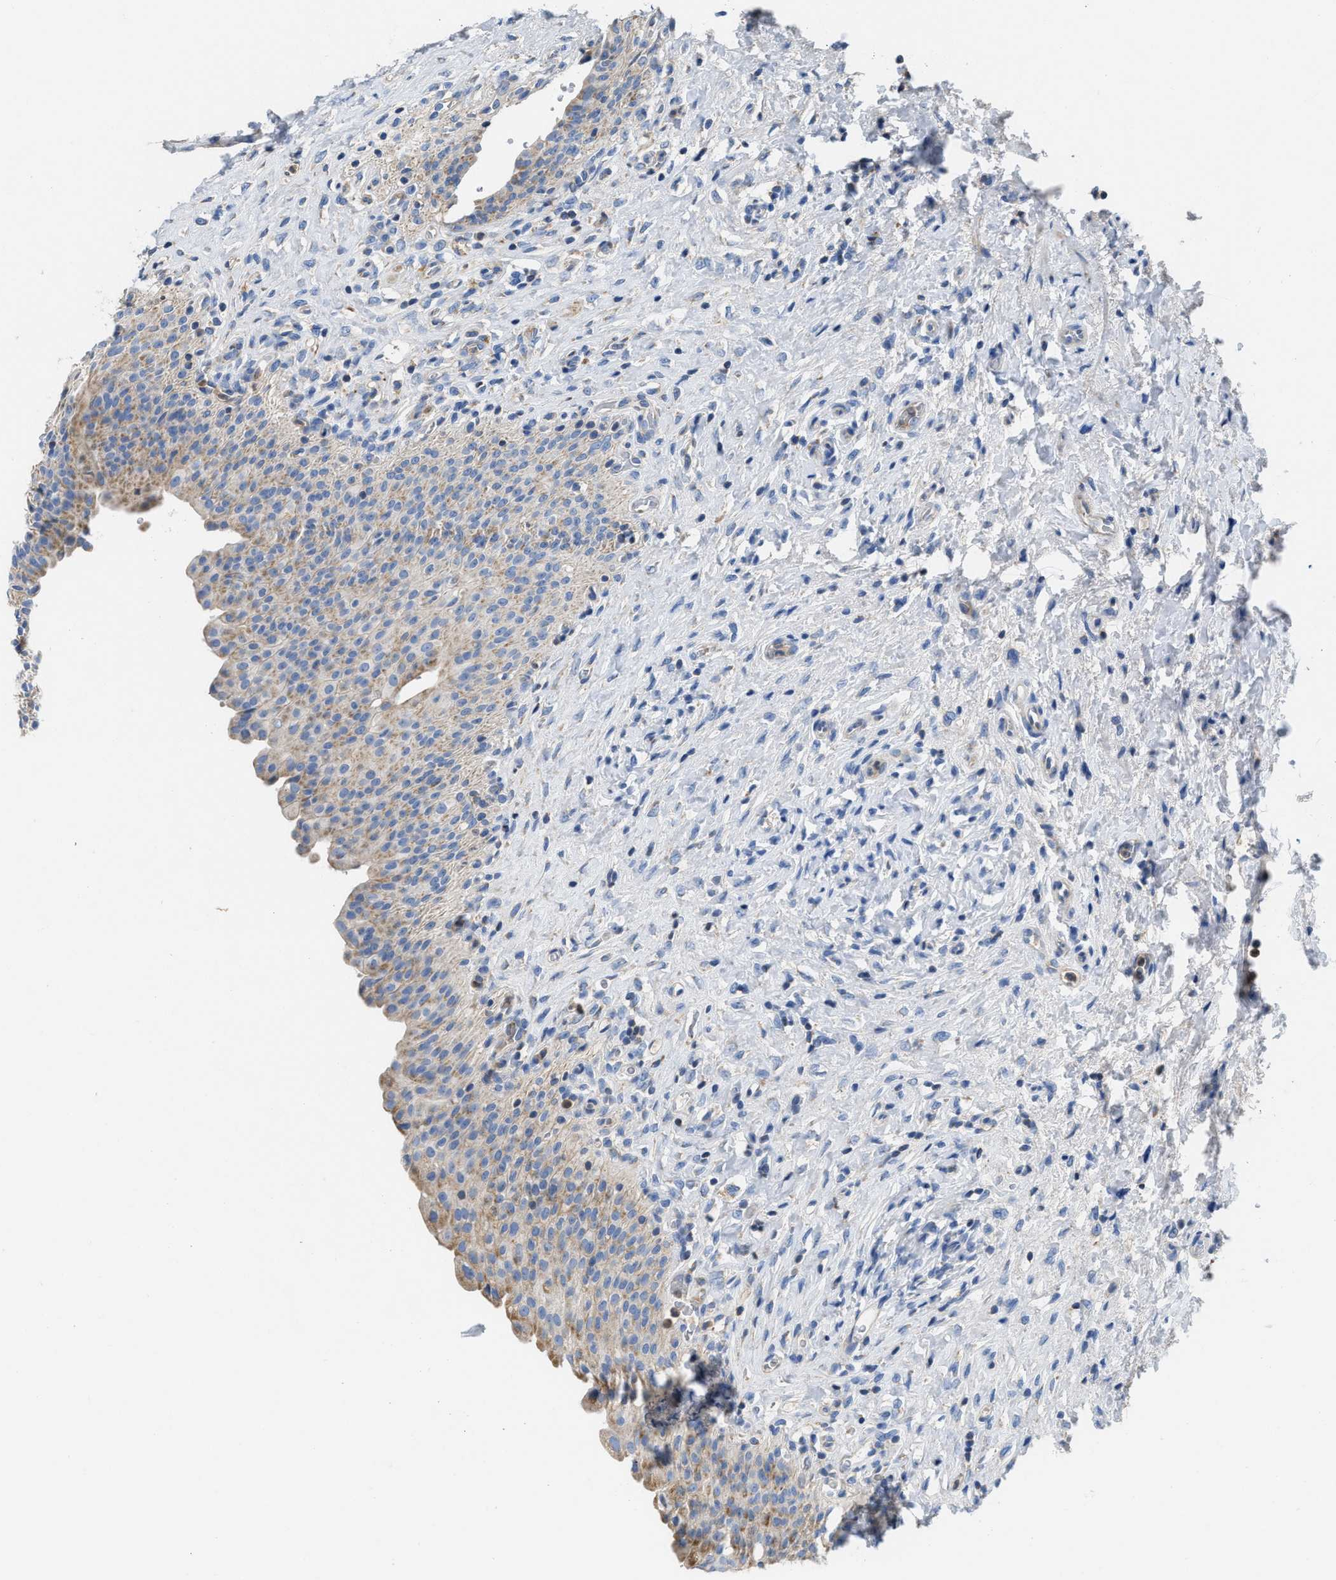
{"staining": {"intensity": "weak", "quantity": "<25%", "location": "cytoplasmic/membranous"}, "tissue": "urinary bladder", "cell_type": "Urothelial cells", "image_type": "normal", "snomed": [{"axis": "morphology", "description": "Urothelial carcinoma, High grade"}, {"axis": "topography", "description": "Urinary bladder"}], "caption": "DAB immunohistochemical staining of normal human urinary bladder shows no significant positivity in urothelial cells.", "gene": "SLC25A13", "patient": {"sex": "male", "age": 46}}